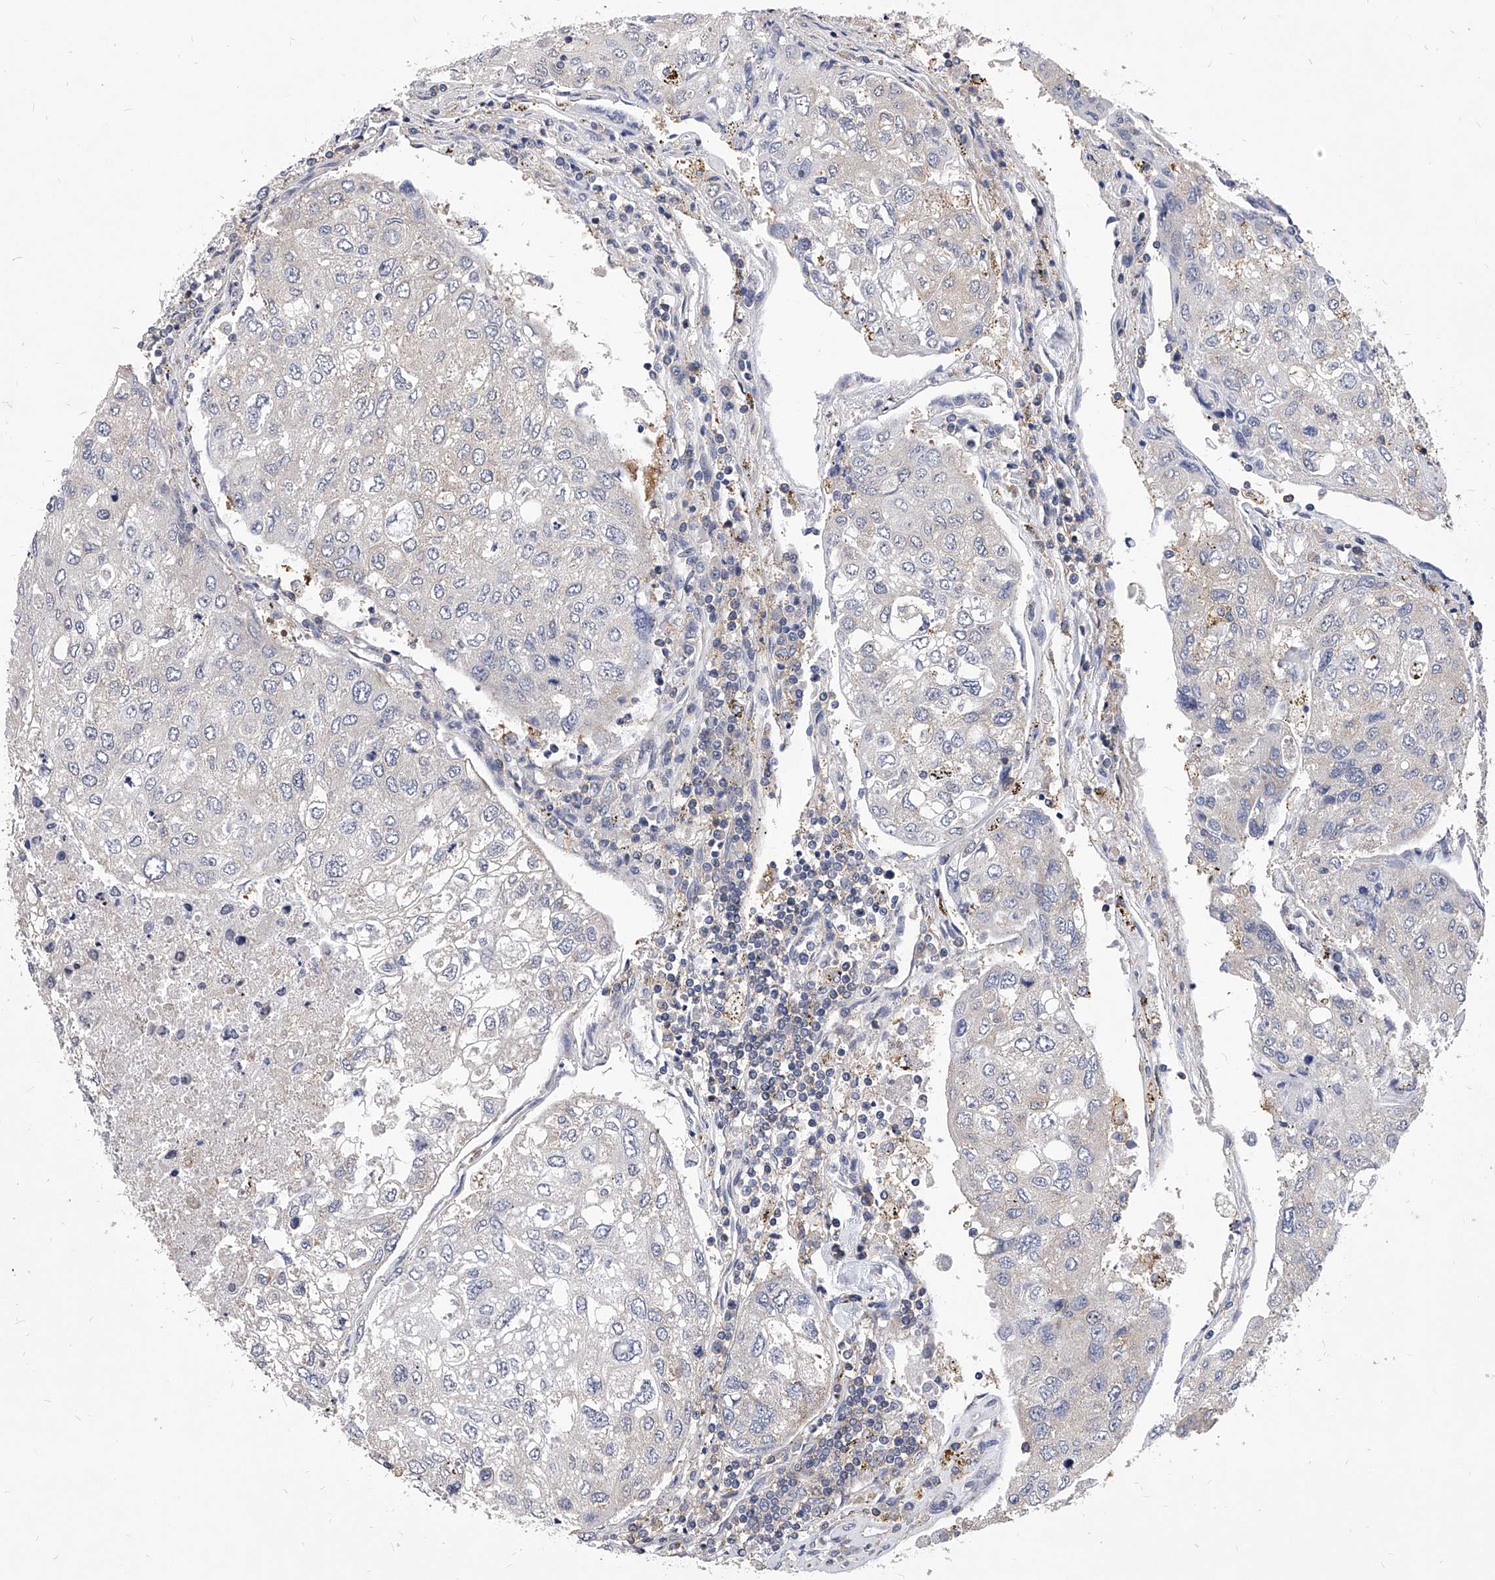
{"staining": {"intensity": "negative", "quantity": "none", "location": "none"}, "tissue": "urothelial cancer", "cell_type": "Tumor cells", "image_type": "cancer", "snomed": [{"axis": "morphology", "description": "Urothelial carcinoma, High grade"}, {"axis": "topography", "description": "Lymph node"}, {"axis": "topography", "description": "Urinary bladder"}], "caption": "Immunohistochemistry of human urothelial carcinoma (high-grade) reveals no positivity in tumor cells.", "gene": "ATG5", "patient": {"sex": "male", "age": 51}}